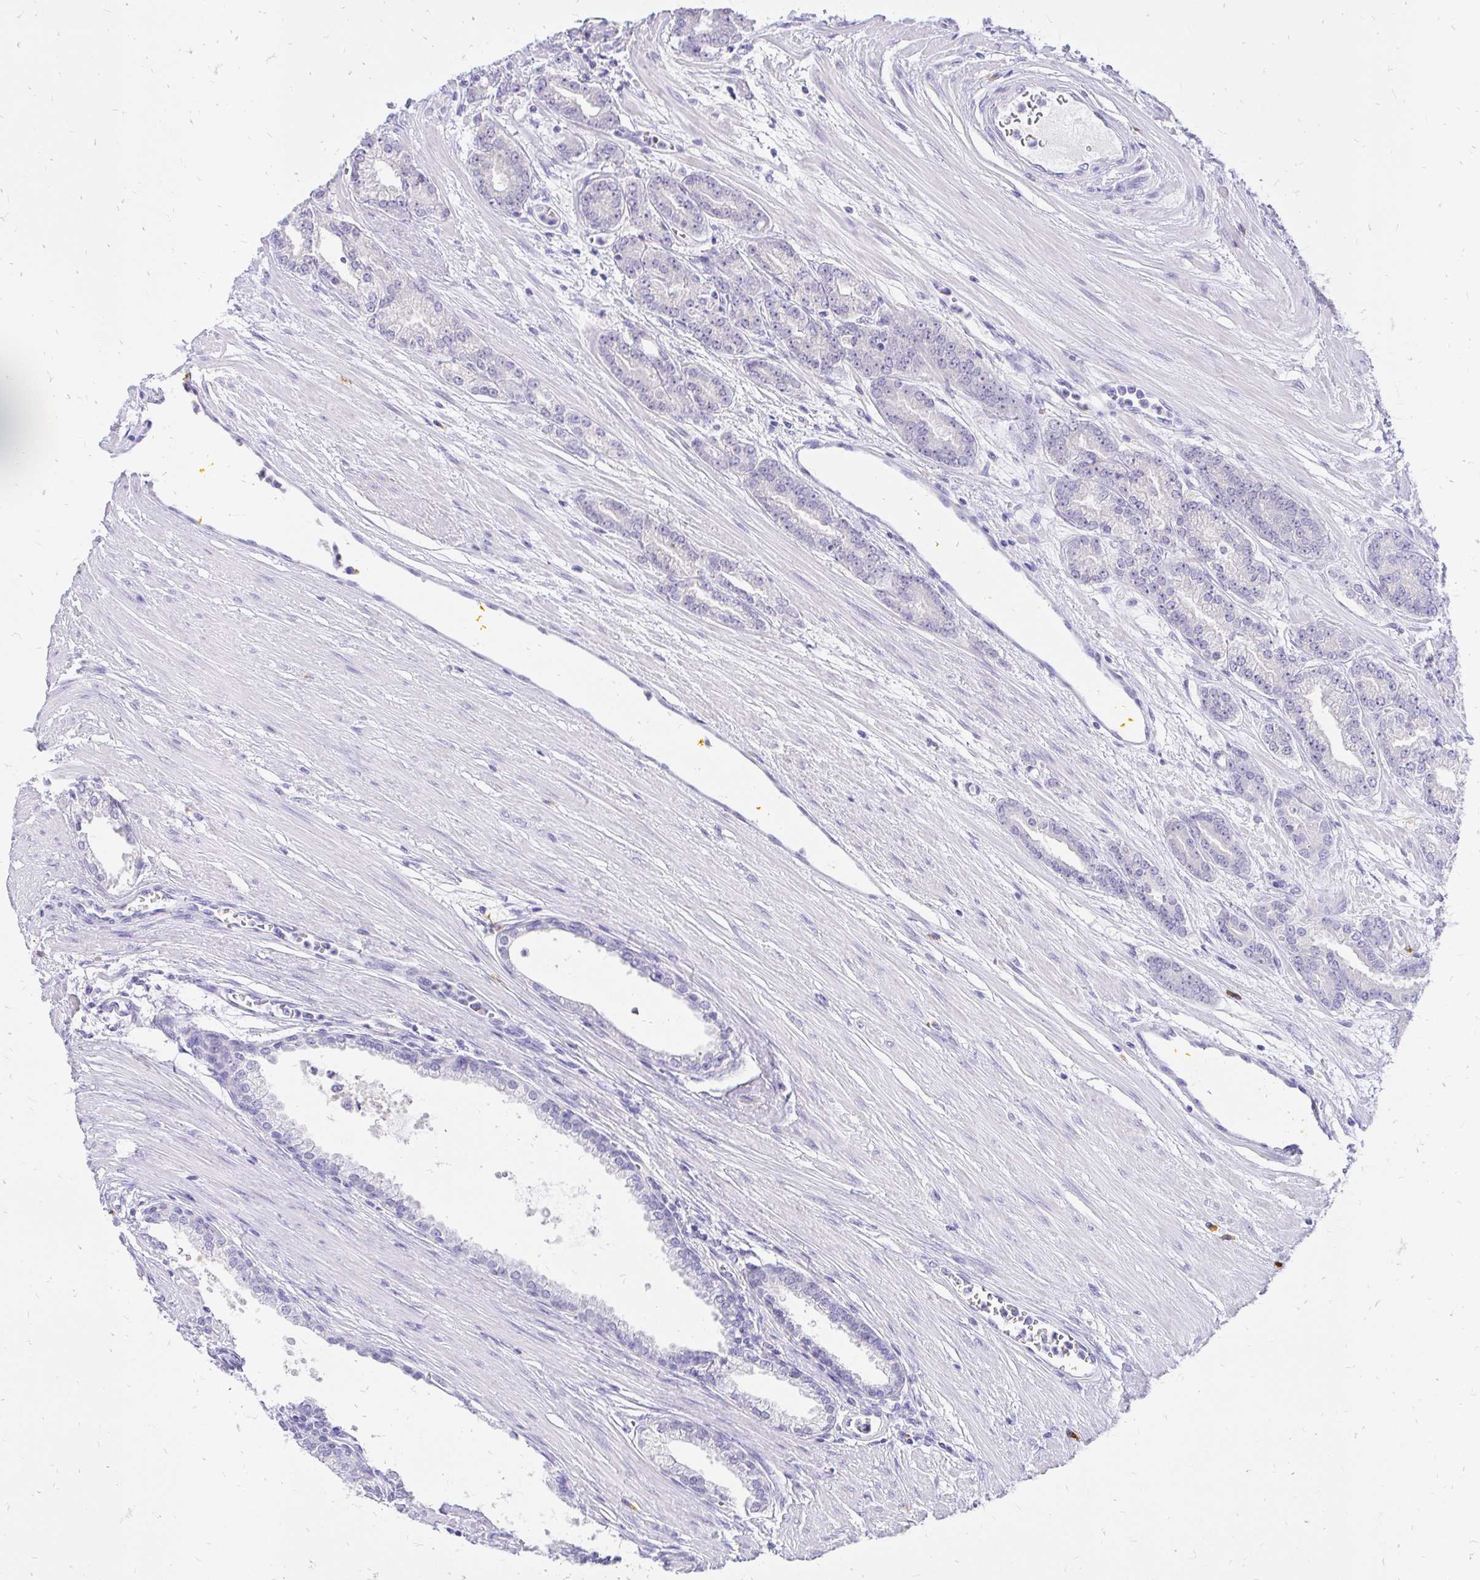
{"staining": {"intensity": "negative", "quantity": "none", "location": "none"}, "tissue": "prostate cancer", "cell_type": "Tumor cells", "image_type": "cancer", "snomed": [{"axis": "morphology", "description": "Adenocarcinoma, High grade"}, {"axis": "topography", "description": "Prostate"}], "caption": "High magnification brightfield microscopy of prostate high-grade adenocarcinoma stained with DAB (3,3'-diaminobenzidine) (brown) and counterstained with hematoxylin (blue): tumor cells show no significant positivity.", "gene": "FATE1", "patient": {"sex": "male", "age": 60}}